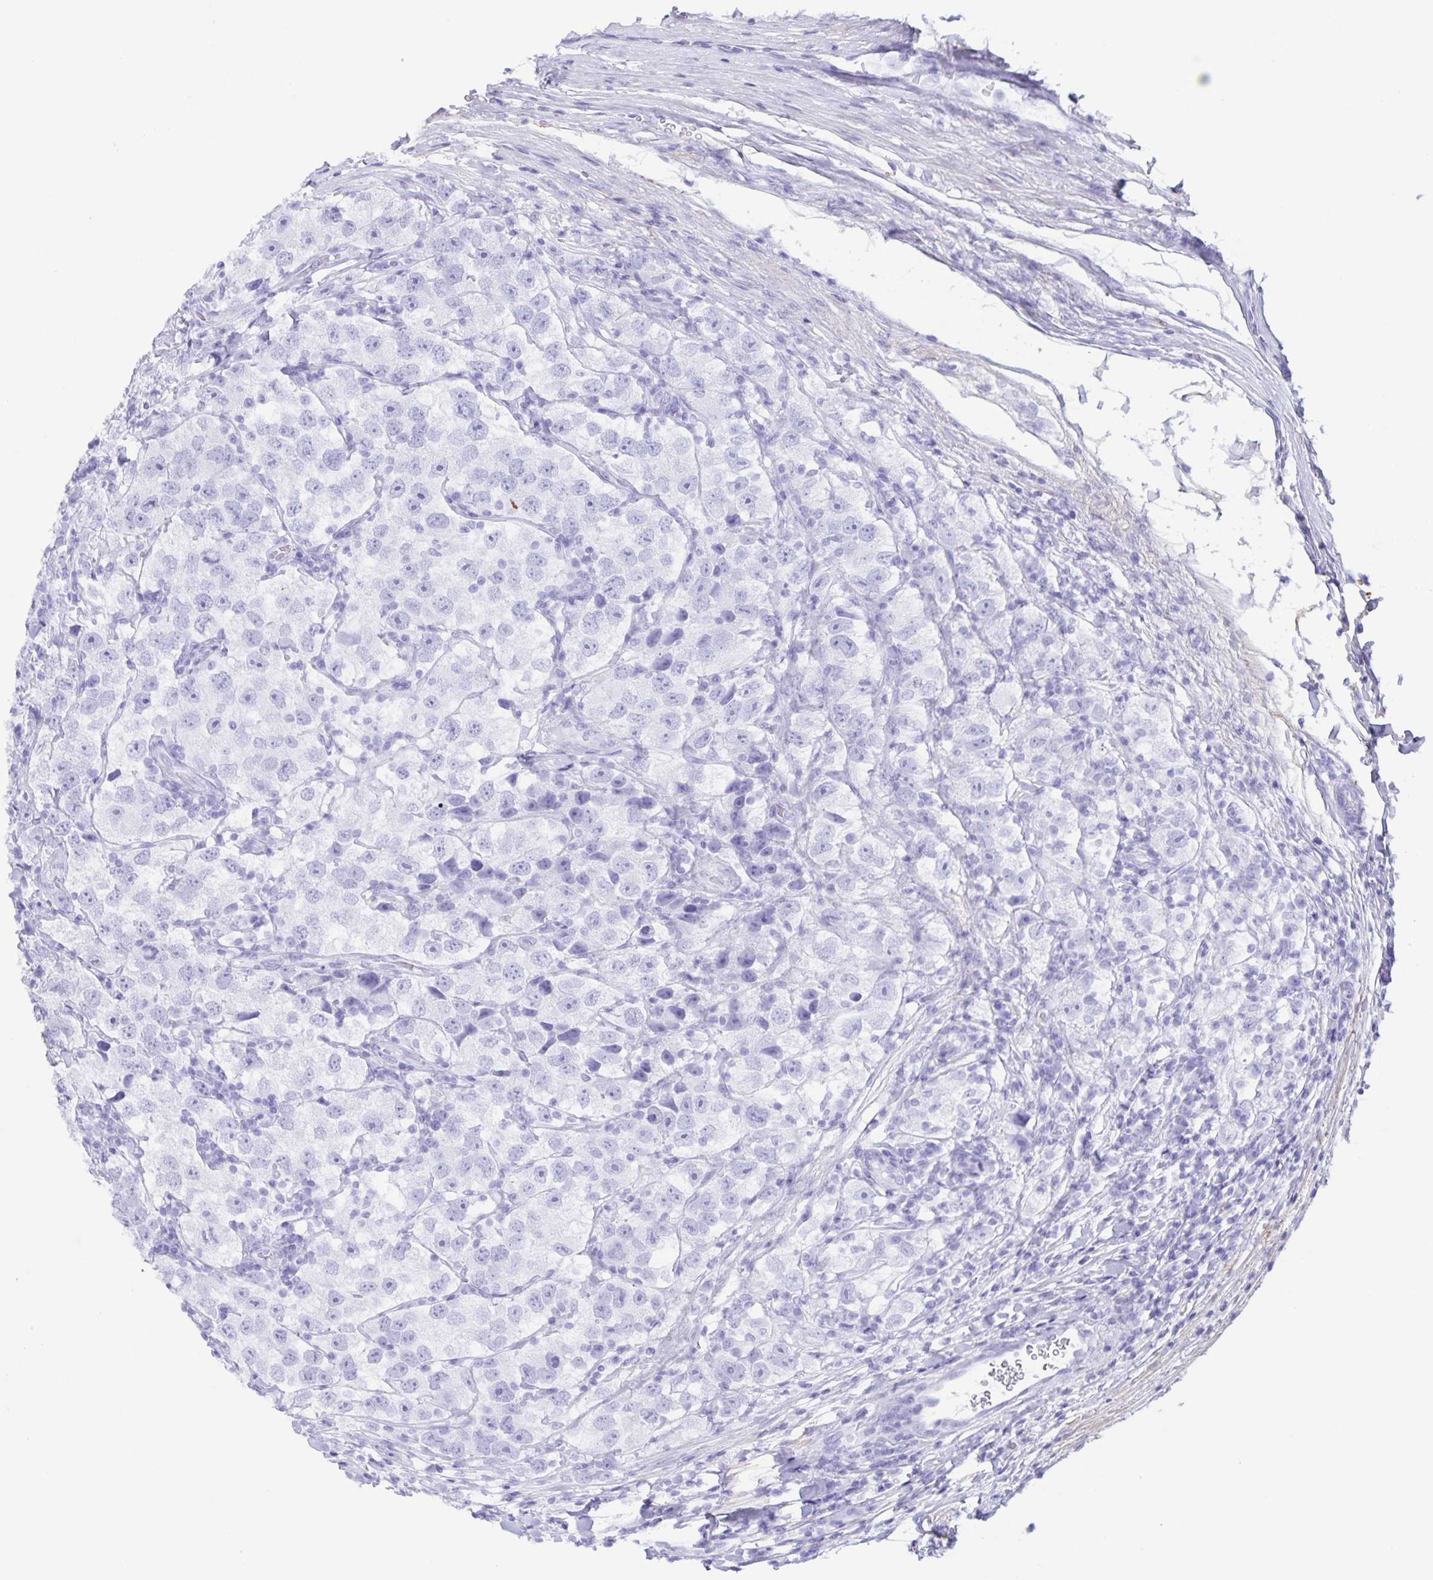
{"staining": {"intensity": "negative", "quantity": "none", "location": "none"}, "tissue": "testis cancer", "cell_type": "Tumor cells", "image_type": "cancer", "snomed": [{"axis": "morphology", "description": "Seminoma, NOS"}, {"axis": "topography", "description": "Testis"}], "caption": "Immunohistochemical staining of testis cancer (seminoma) demonstrates no significant staining in tumor cells.", "gene": "AQP4", "patient": {"sex": "male", "age": 26}}